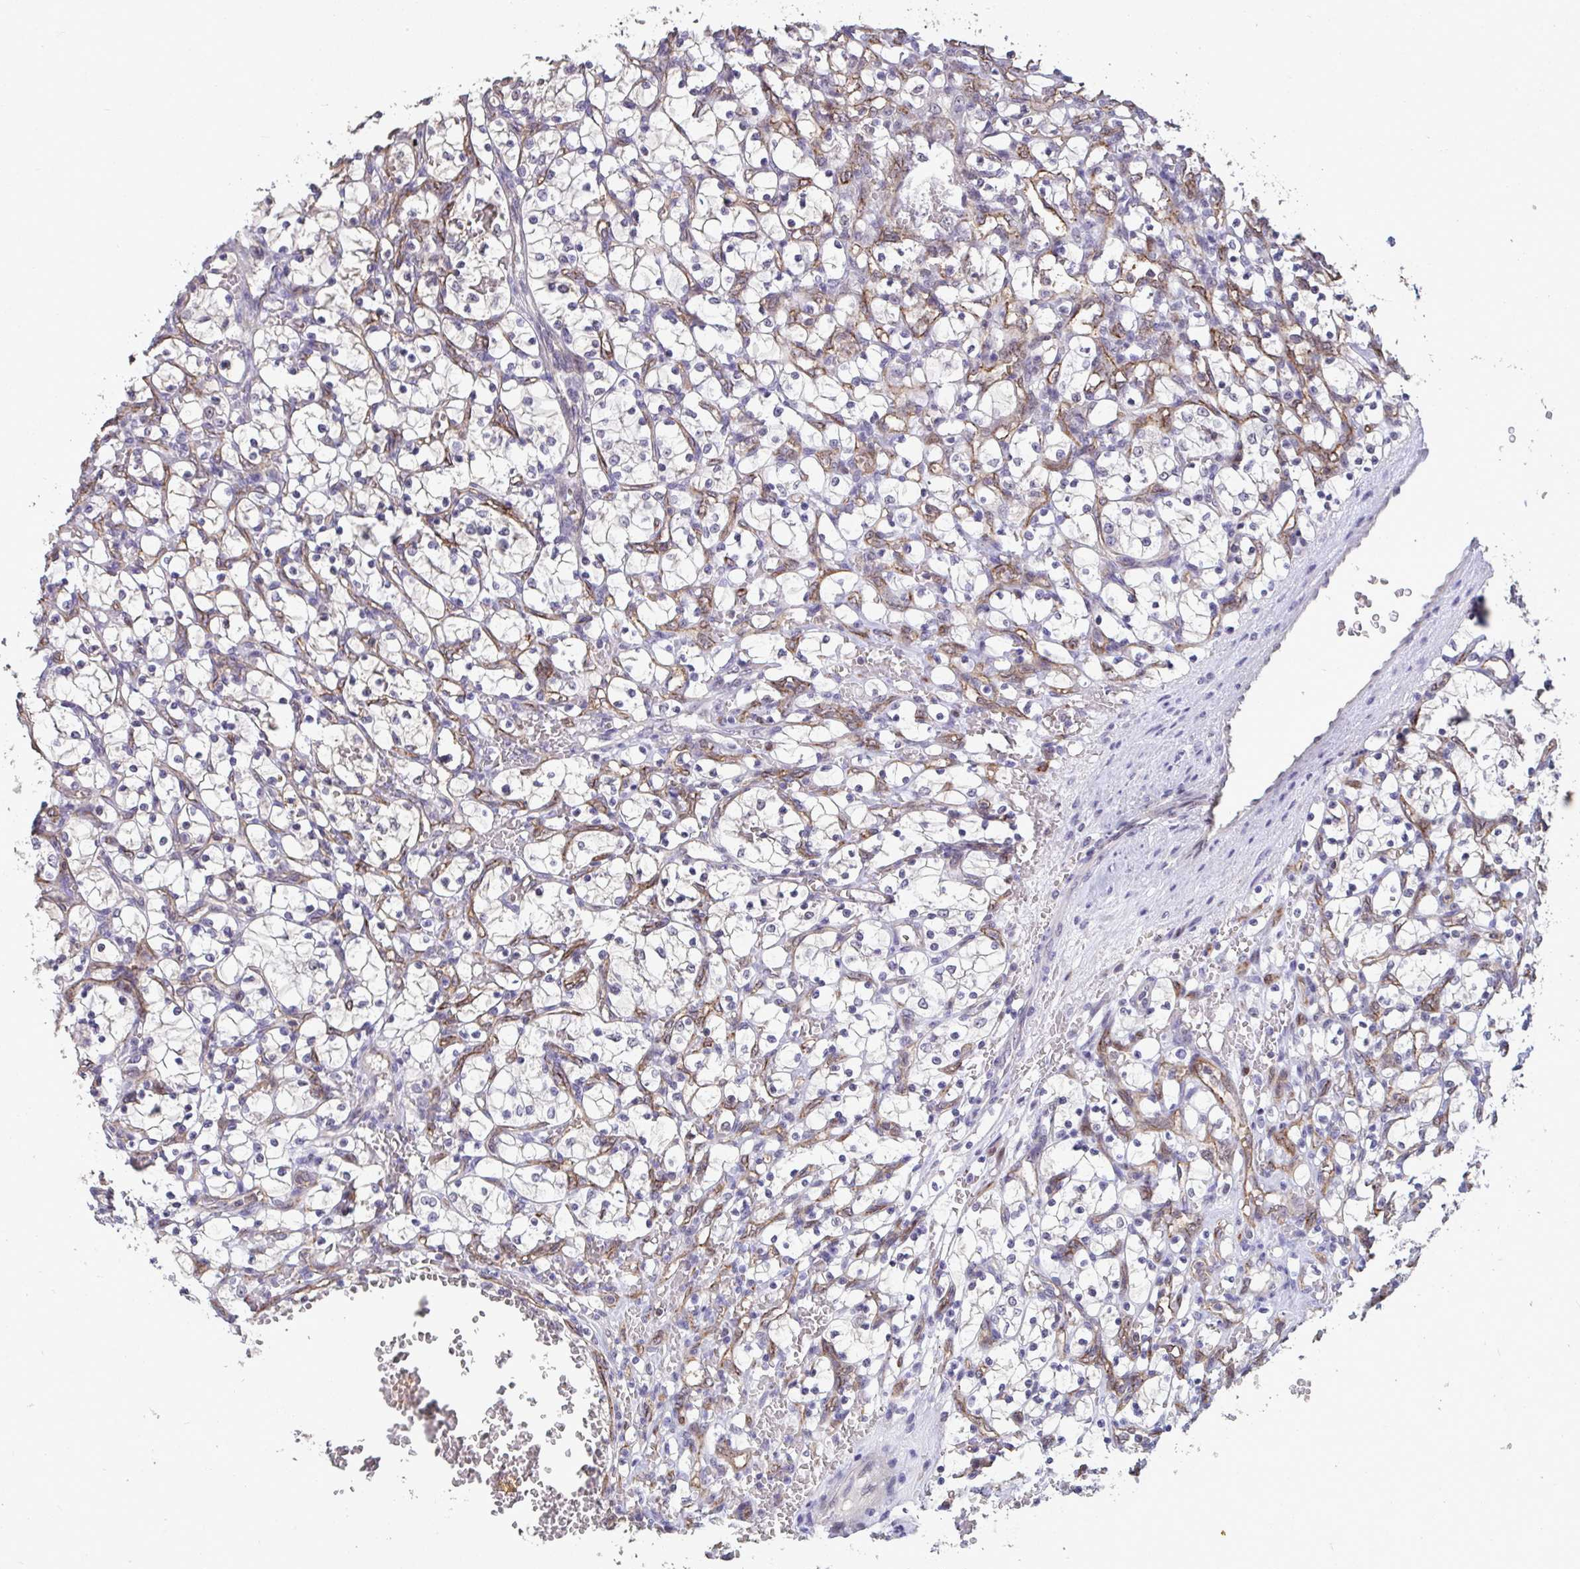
{"staining": {"intensity": "negative", "quantity": "none", "location": "none"}, "tissue": "renal cancer", "cell_type": "Tumor cells", "image_type": "cancer", "snomed": [{"axis": "morphology", "description": "Adenocarcinoma, NOS"}, {"axis": "topography", "description": "Kidney"}], "caption": "Photomicrograph shows no protein expression in tumor cells of adenocarcinoma (renal) tissue.", "gene": "SENP3", "patient": {"sex": "female", "age": 69}}